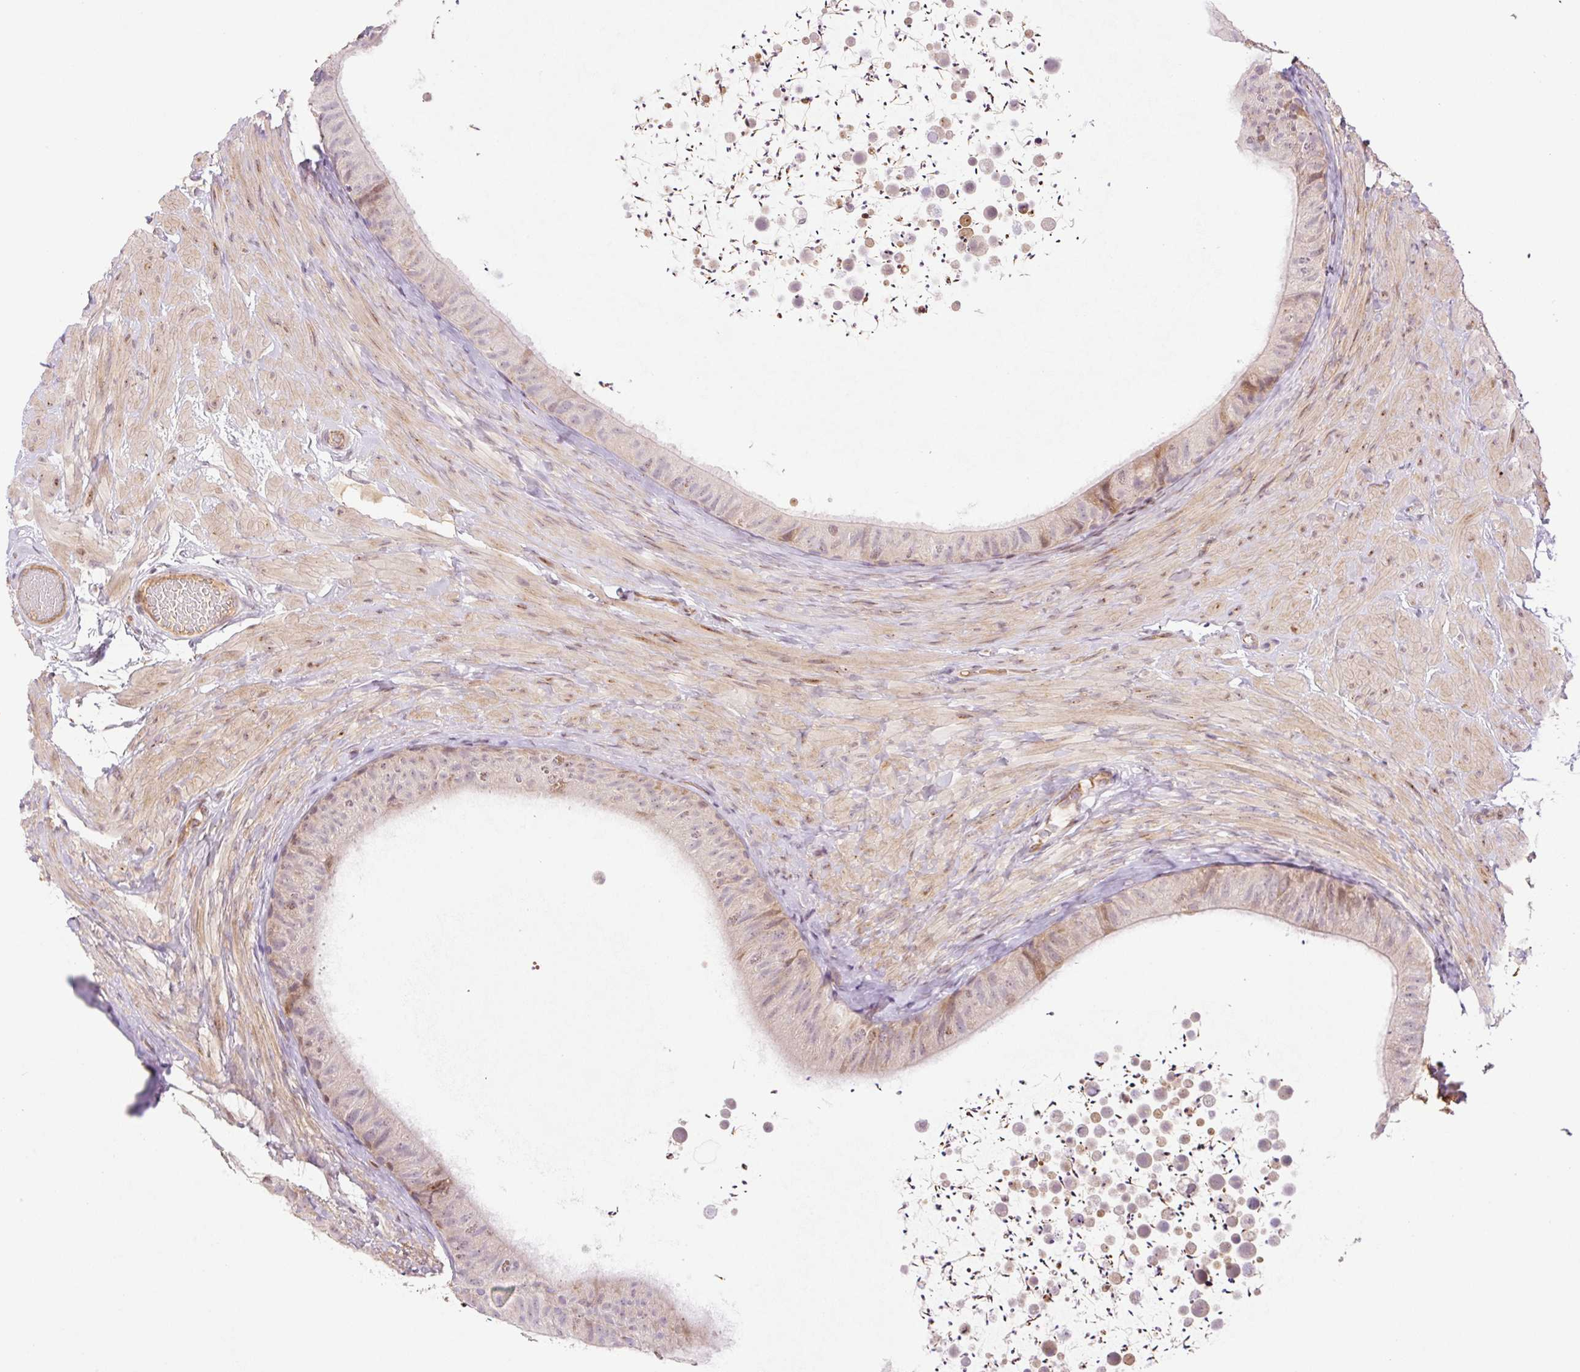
{"staining": {"intensity": "moderate", "quantity": "<25%", "location": "nuclear"}, "tissue": "epididymis", "cell_type": "Glandular cells", "image_type": "normal", "snomed": [{"axis": "morphology", "description": "Normal tissue, NOS"}, {"axis": "topography", "description": "Epididymis, spermatic cord, NOS"}, {"axis": "topography", "description": "Epididymis"}], "caption": "About <25% of glandular cells in normal human epididymis show moderate nuclear protein positivity as visualized by brown immunohistochemical staining.", "gene": "ZNF394", "patient": {"sex": "male", "age": 31}}